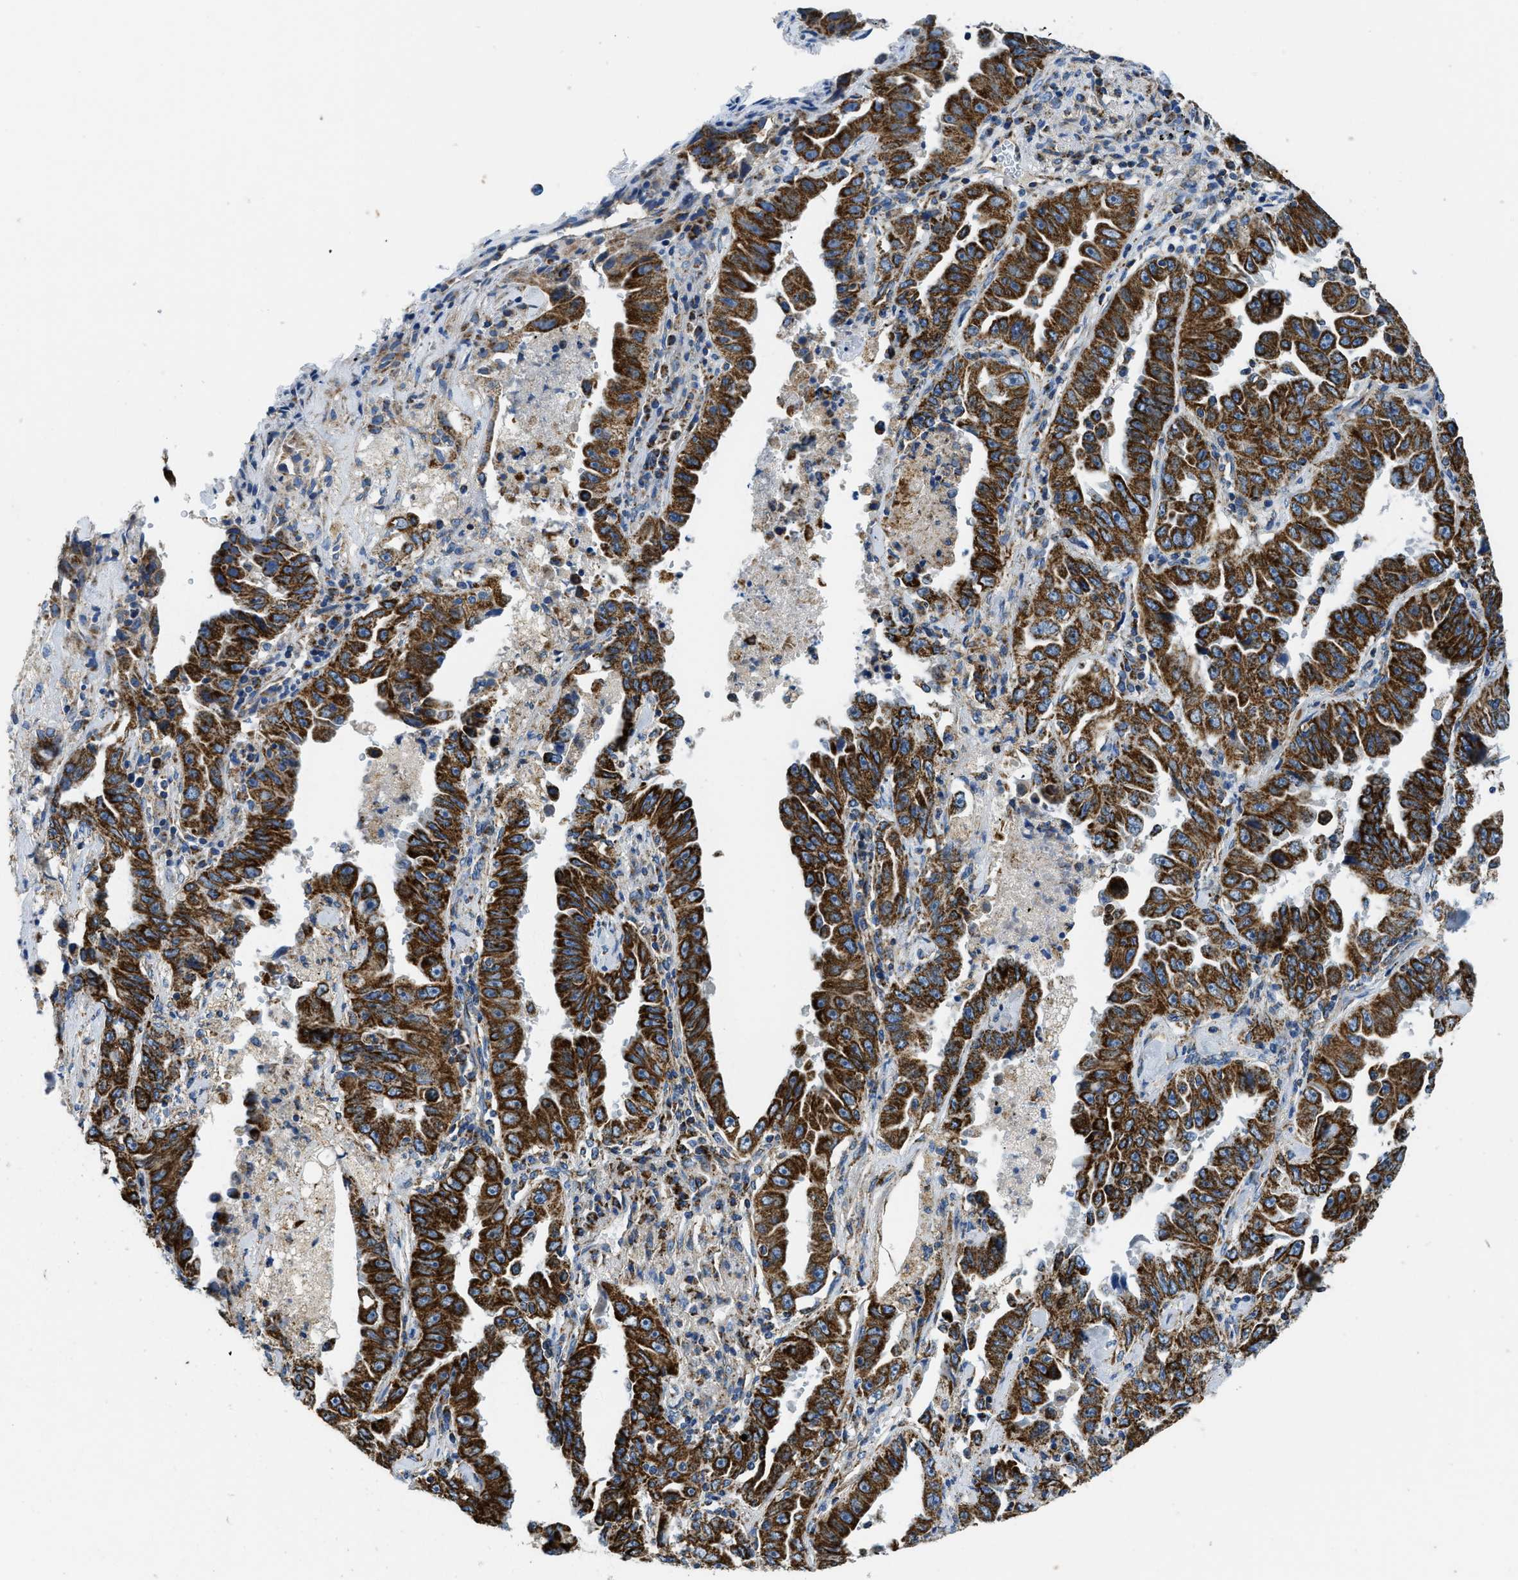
{"staining": {"intensity": "strong", "quantity": ">75%", "location": "cytoplasmic/membranous"}, "tissue": "lung cancer", "cell_type": "Tumor cells", "image_type": "cancer", "snomed": [{"axis": "morphology", "description": "Adenocarcinoma, NOS"}, {"axis": "topography", "description": "Lung"}], "caption": "High-magnification brightfield microscopy of lung cancer stained with DAB (3,3'-diaminobenzidine) (brown) and counterstained with hematoxylin (blue). tumor cells exhibit strong cytoplasmic/membranous positivity is present in approximately>75% of cells. The protein of interest is shown in brown color, while the nuclei are stained blue.", "gene": "STK33", "patient": {"sex": "female", "age": 51}}